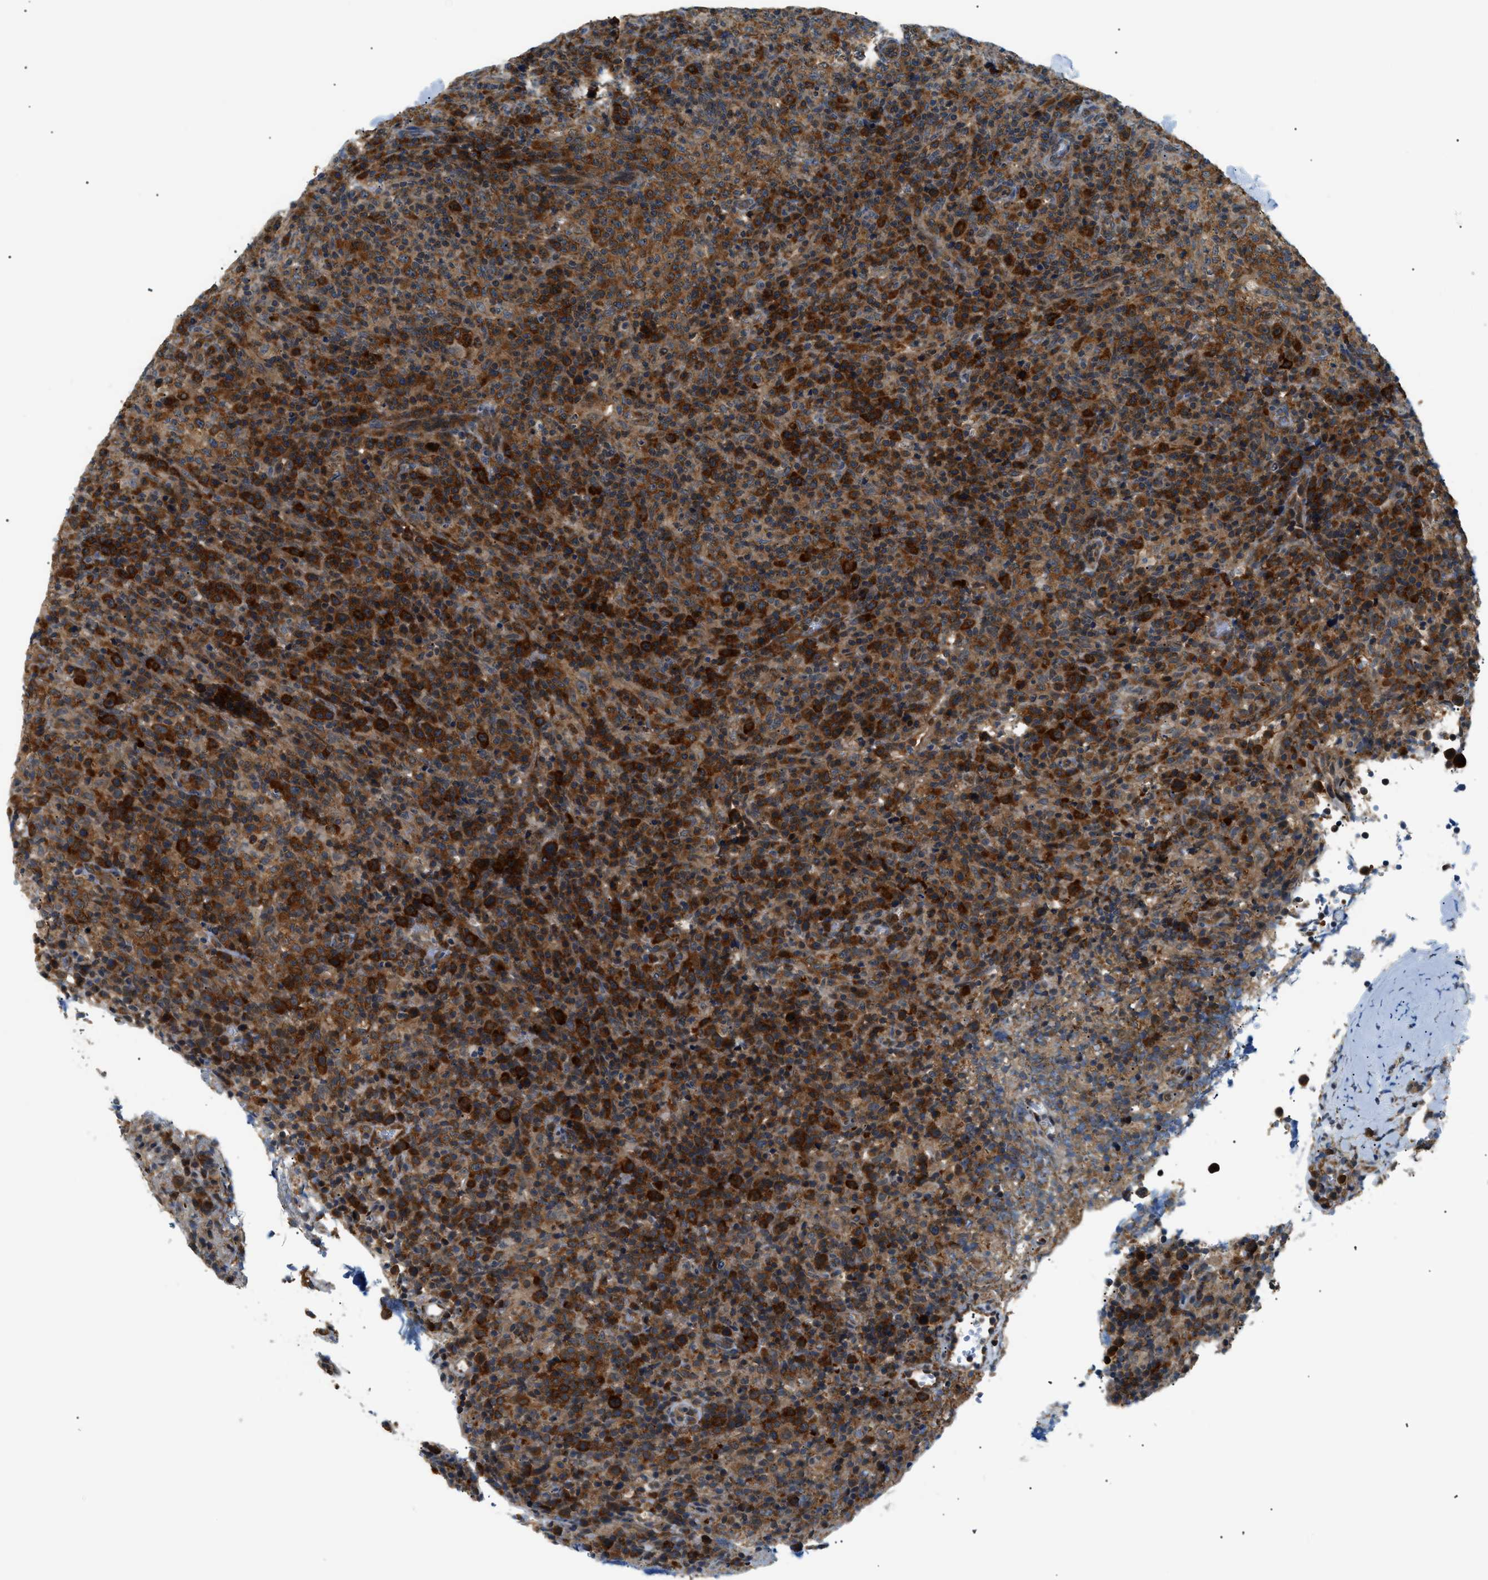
{"staining": {"intensity": "strong", "quantity": ">75%", "location": "cytoplasmic/membranous"}, "tissue": "lymphoma", "cell_type": "Tumor cells", "image_type": "cancer", "snomed": [{"axis": "morphology", "description": "Malignant lymphoma, non-Hodgkin's type, High grade"}, {"axis": "topography", "description": "Lymph node"}], "caption": "High-grade malignant lymphoma, non-Hodgkin's type stained with immunohistochemistry (IHC) demonstrates strong cytoplasmic/membranous expression in approximately >75% of tumor cells.", "gene": "SRPK1", "patient": {"sex": "female", "age": 76}}